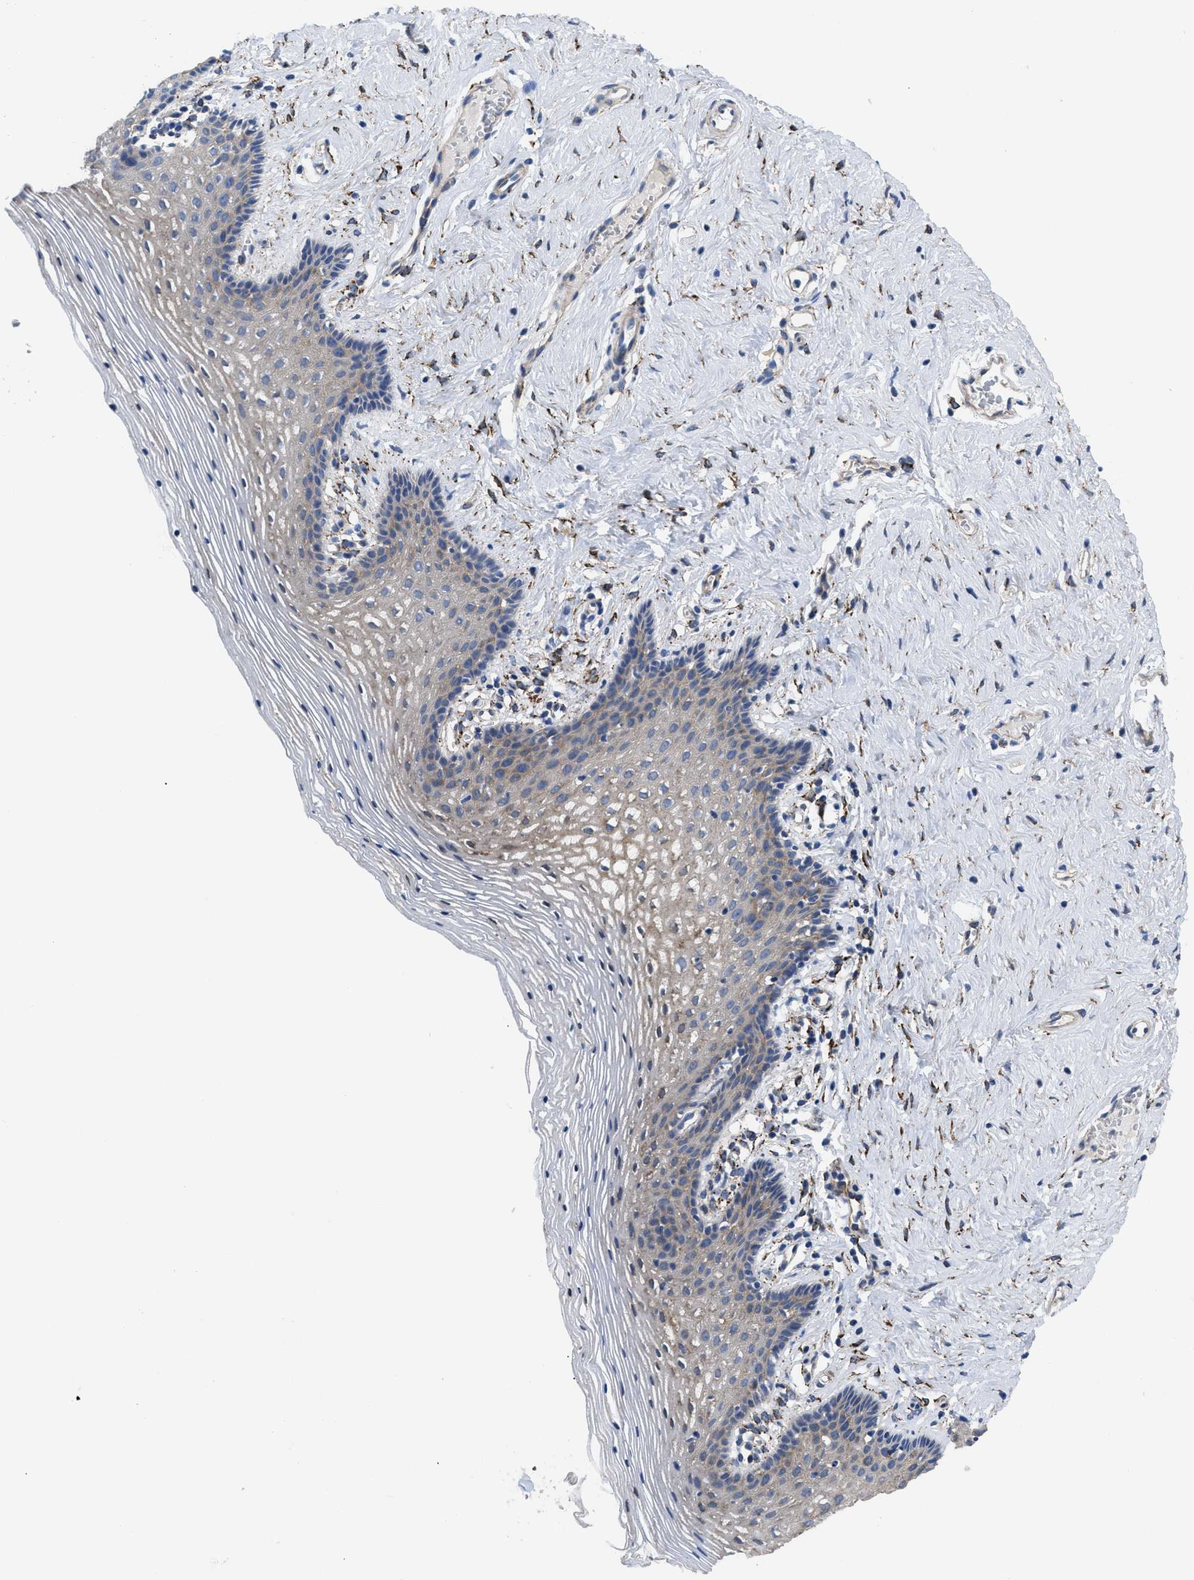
{"staining": {"intensity": "weak", "quantity": "25%-75%", "location": "cytoplasmic/membranous"}, "tissue": "vagina", "cell_type": "Squamous epithelial cells", "image_type": "normal", "snomed": [{"axis": "morphology", "description": "Normal tissue, NOS"}, {"axis": "topography", "description": "Vagina"}], "caption": "Immunohistochemical staining of unremarkable human vagina demonstrates low levels of weak cytoplasmic/membranous staining in about 25%-75% of squamous epithelial cells.", "gene": "SQLE", "patient": {"sex": "female", "age": 32}}